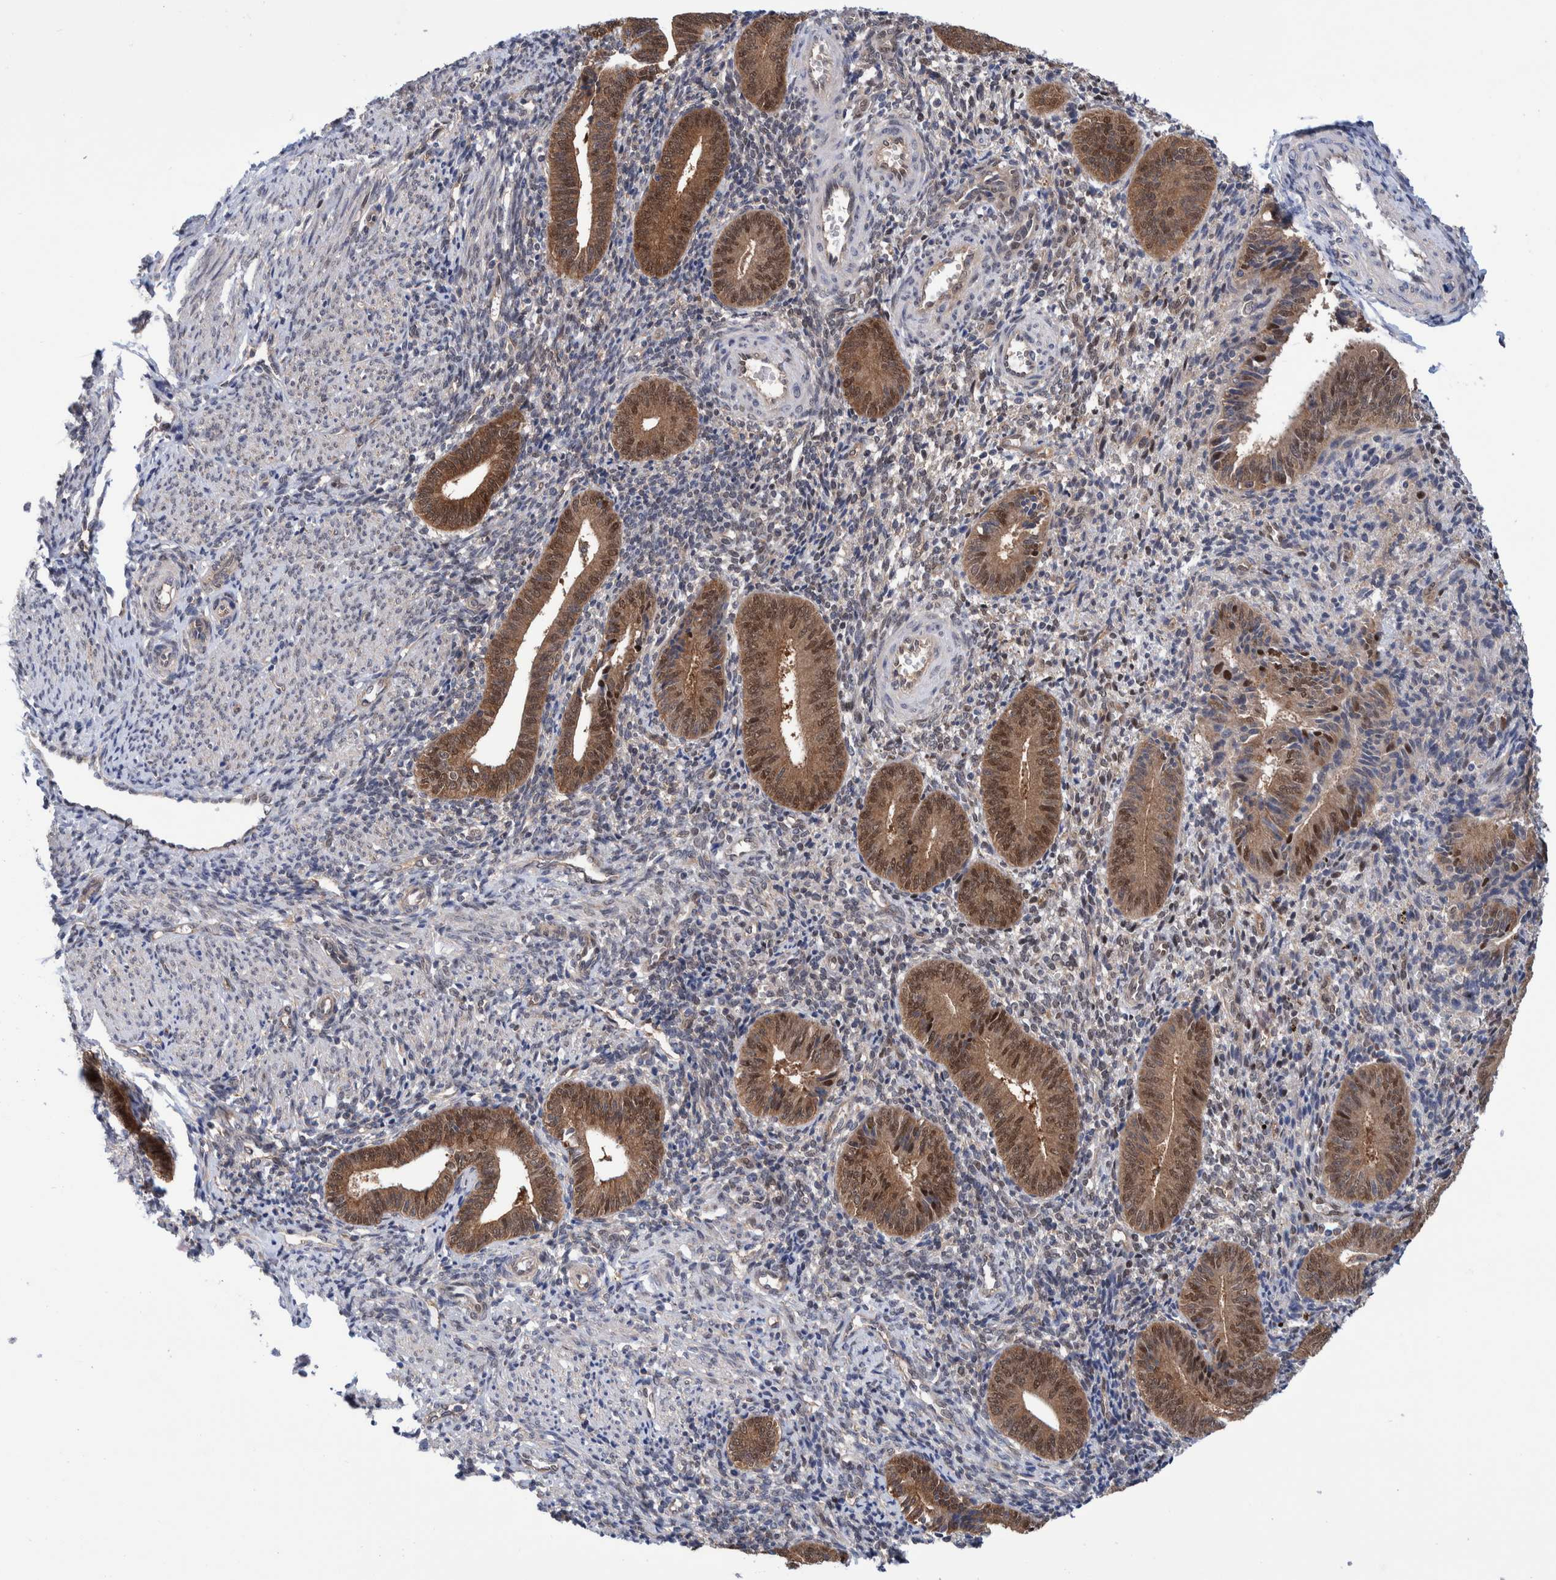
{"staining": {"intensity": "weak", "quantity": "<25%", "location": "cytoplasmic/membranous"}, "tissue": "endometrium", "cell_type": "Cells in endometrial stroma", "image_type": "normal", "snomed": [{"axis": "morphology", "description": "Normal tissue, NOS"}, {"axis": "topography", "description": "Uterus"}, {"axis": "topography", "description": "Endometrium"}], "caption": "Cells in endometrial stroma are negative for brown protein staining in benign endometrium. Brightfield microscopy of immunohistochemistry stained with DAB (3,3'-diaminobenzidine) (brown) and hematoxylin (blue), captured at high magnification.", "gene": "PFAS", "patient": {"sex": "female", "age": 33}}